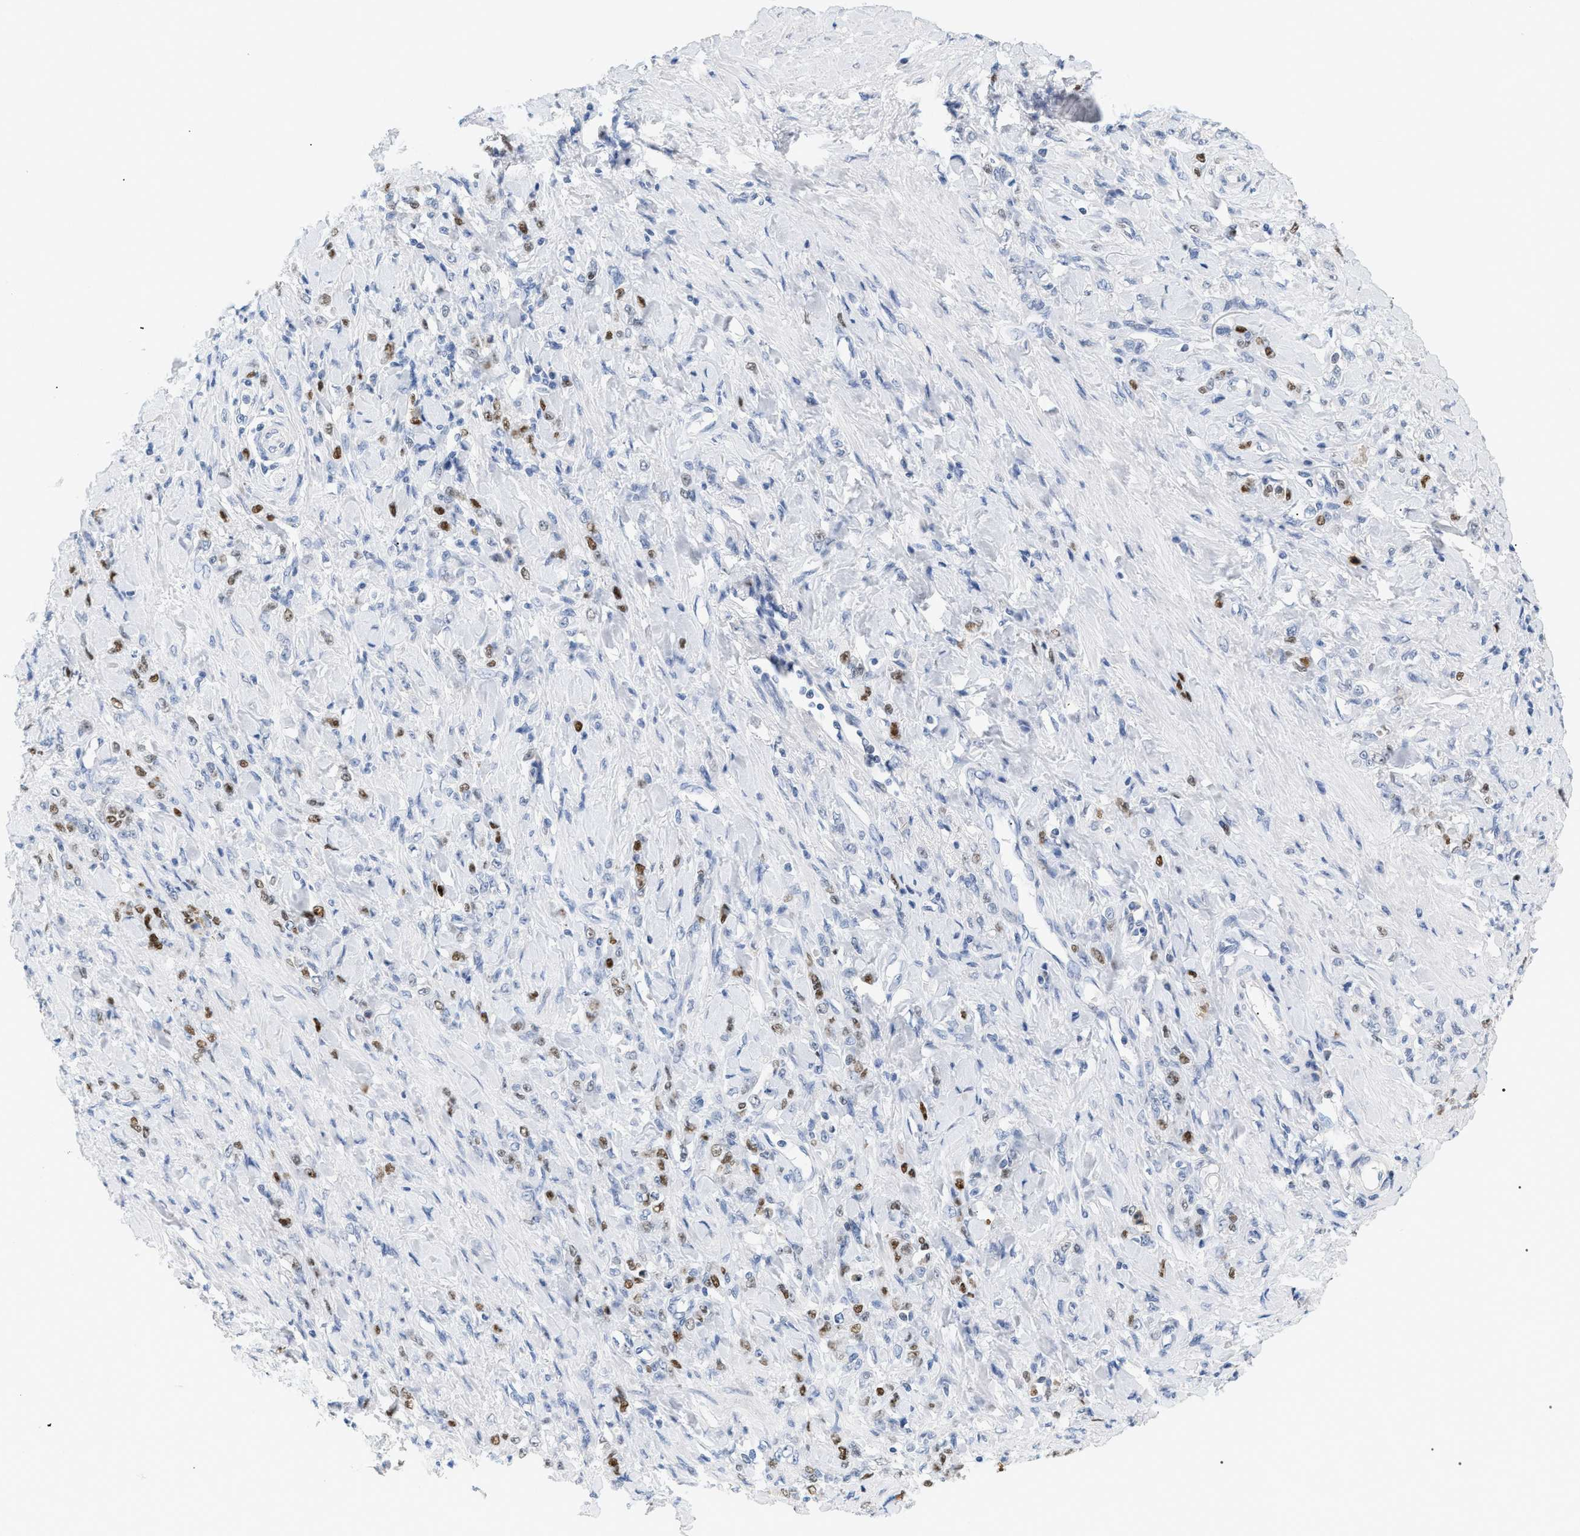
{"staining": {"intensity": "moderate", "quantity": "25%-75%", "location": "nuclear"}, "tissue": "stomach cancer", "cell_type": "Tumor cells", "image_type": "cancer", "snomed": [{"axis": "morphology", "description": "Adenocarcinoma, NOS"}, {"axis": "topography", "description": "Stomach"}], "caption": "Protein analysis of stomach adenocarcinoma tissue displays moderate nuclear positivity in approximately 25%-75% of tumor cells.", "gene": "MCM7", "patient": {"sex": "male", "age": 82}}